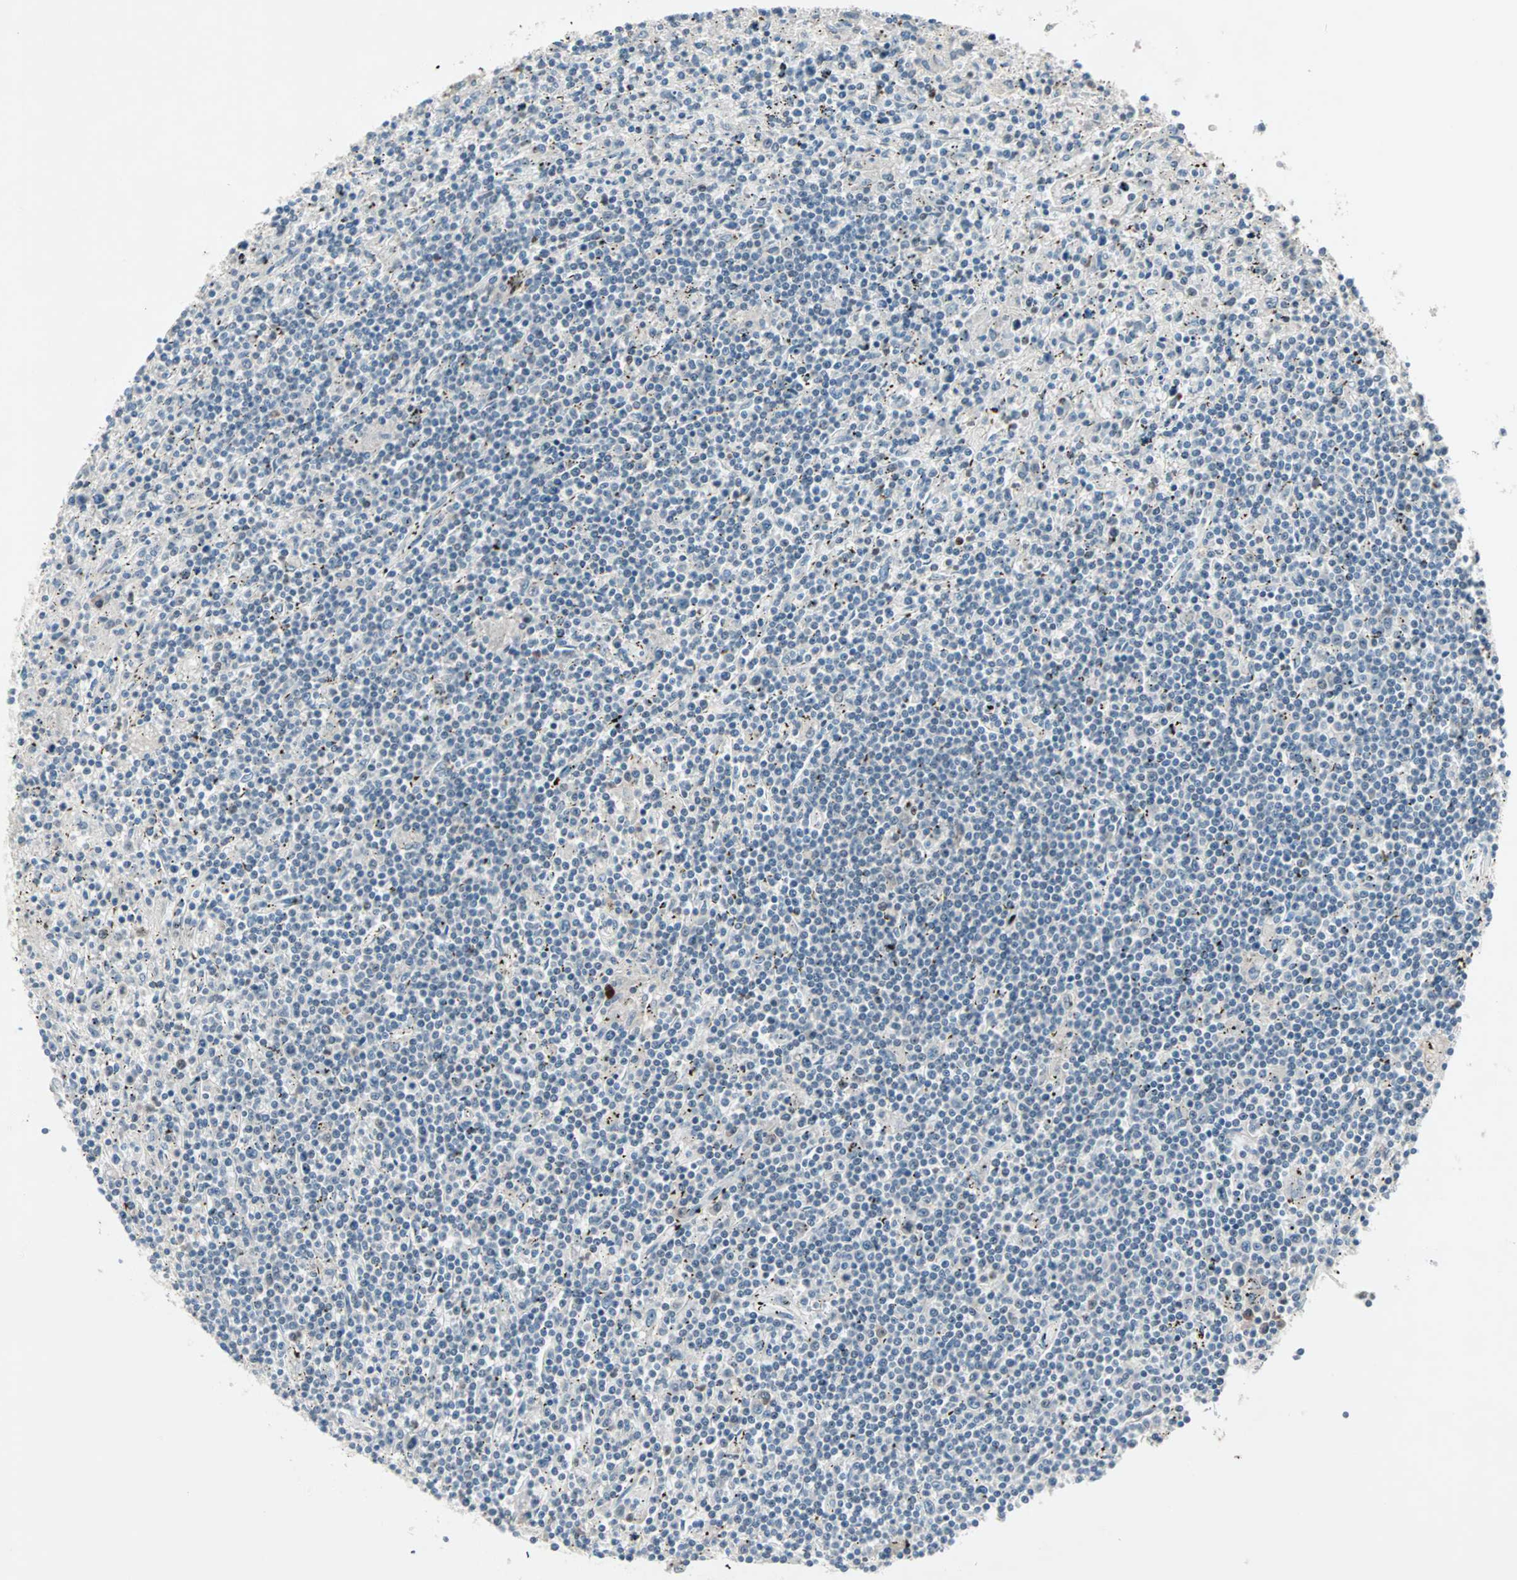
{"staining": {"intensity": "strong", "quantity": "<25%", "location": "nuclear"}, "tissue": "lymphoma", "cell_type": "Tumor cells", "image_type": "cancer", "snomed": [{"axis": "morphology", "description": "Malignant lymphoma, non-Hodgkin's type, Low grade"}, {"axis": "topography", "description": "Spleen"}], "caption": "Immunohistochemistry (IHC) of lymphoma shows medium levels of strong nuclear expression in about <25% of tumor cells. The protein is shown in brown color, while the nuclei are stained blue.", "gene": "CCNE2", "patient": {"sex": "male", "age": 76}}